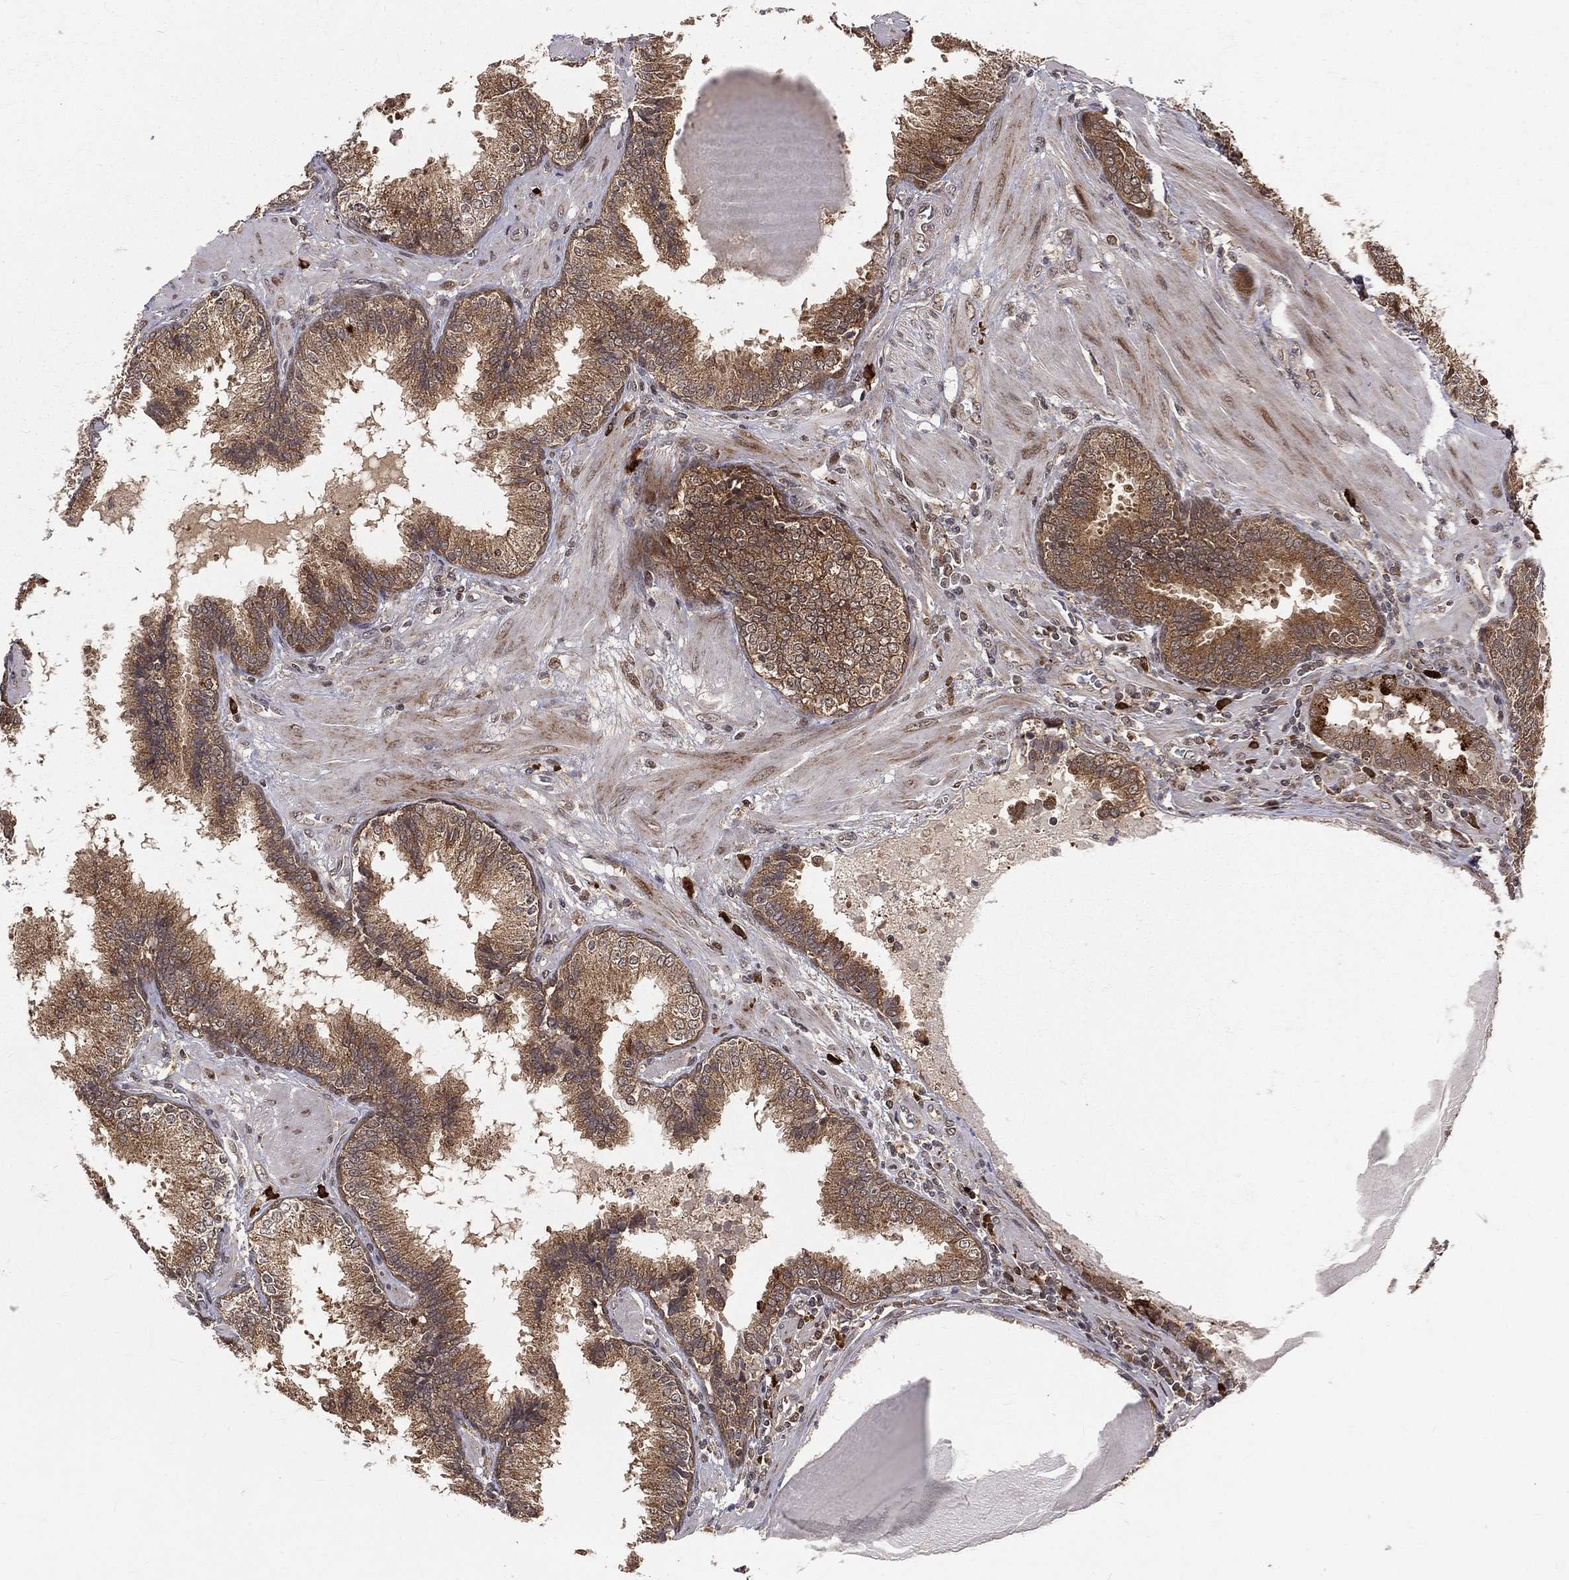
{"staining": {"intensity": "moderate", "quantity": ">75%", "location": "cytoplasmic/membranous"}, "tissue": "prostate cancer", "cell_type": "Tumor cells", "image_type": "cancer", "snomed": [{"axis": "morphology", "description": "Adenocarcinoma, NOS"}, {"axis": "topography", "description": "Prostate"}], "caption": "Brown immunohistochemical staining in adenocarcinoma (prostate) reveals moderate cytoplasmic/membranous expression in about >75% of tumor cells.", "gene": "MDM2", "patient": {"sex": "male", "age": 57}}